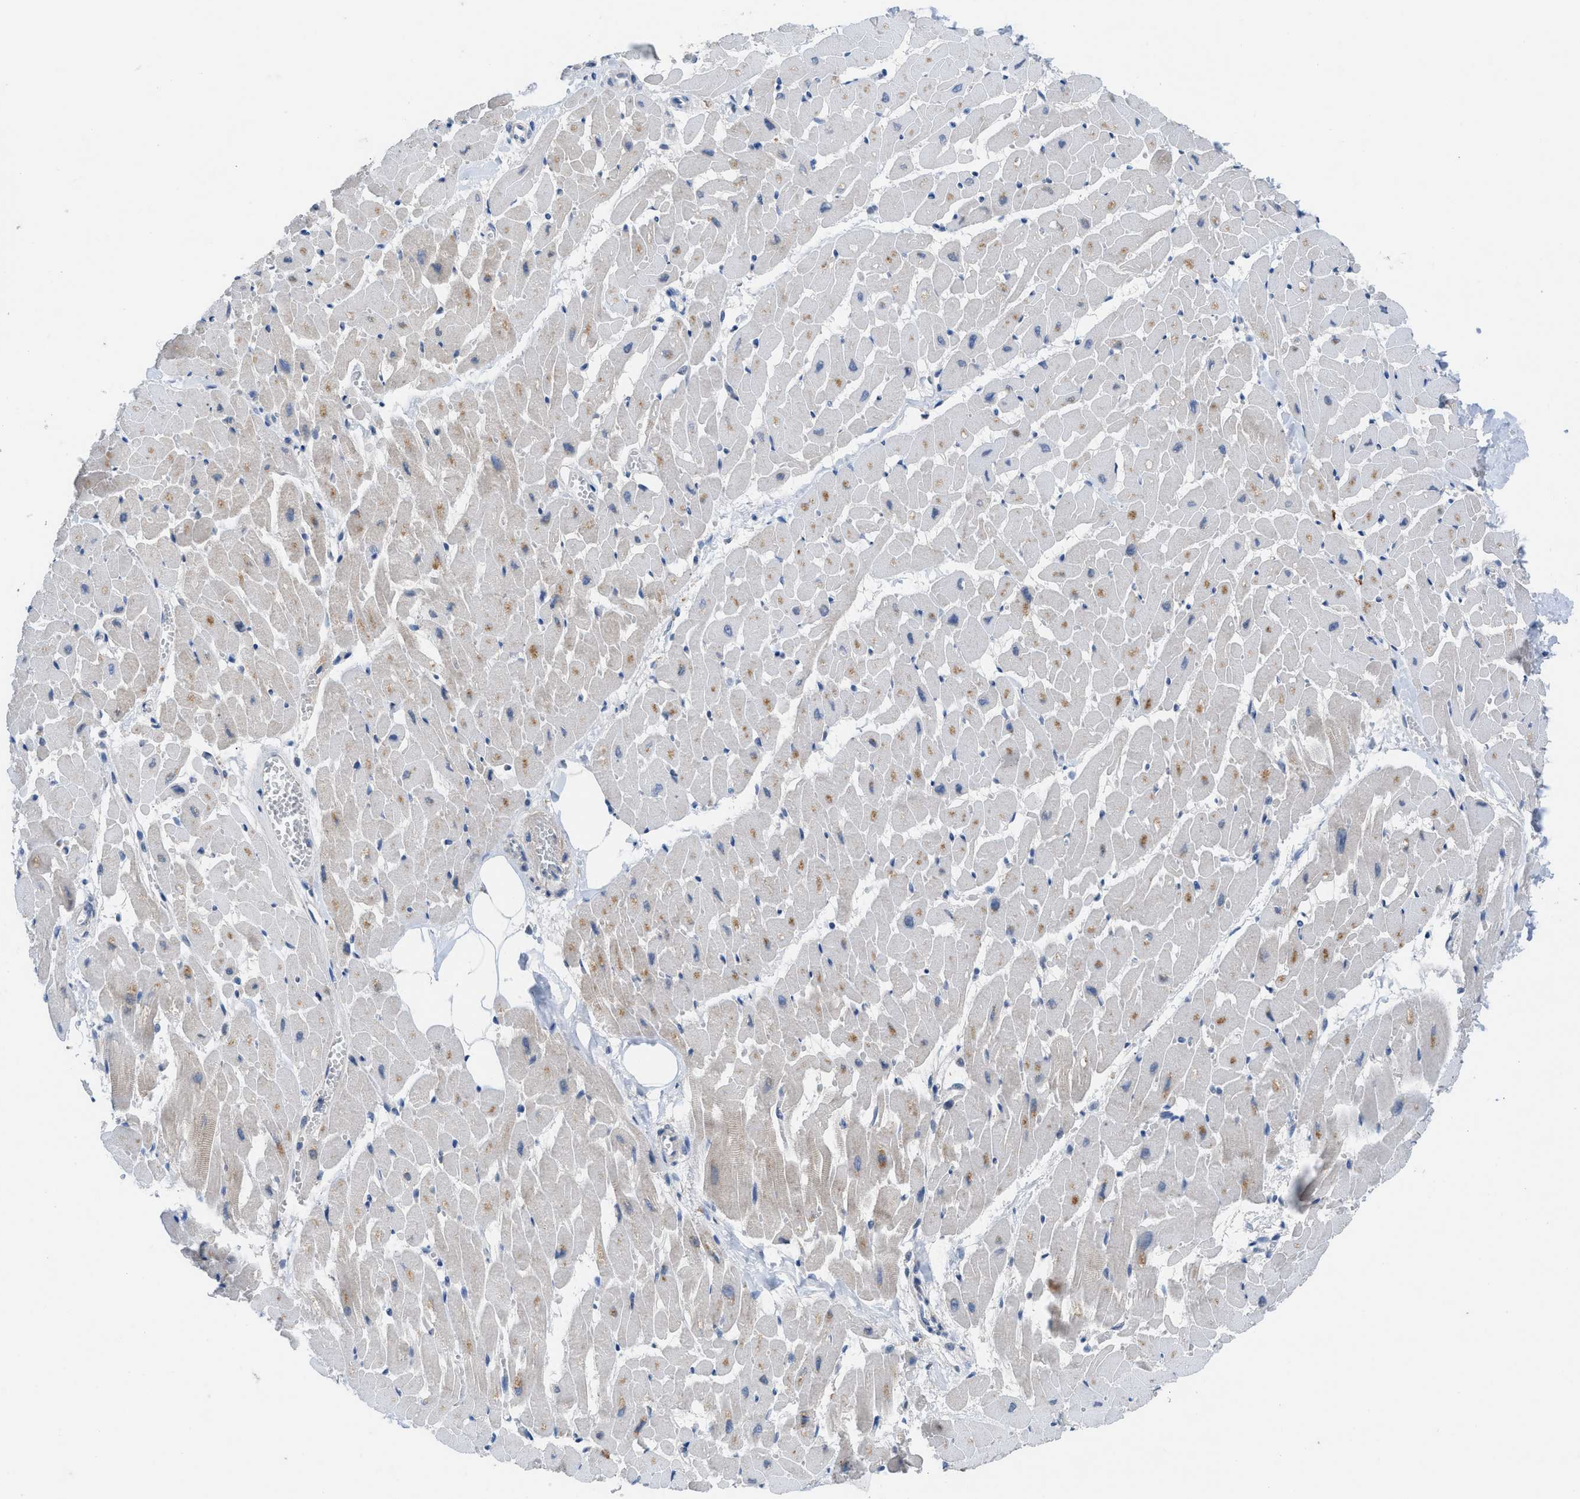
{"staining": {"intensity": "moderate", "quantity": "25%-75%", "location": "cytoplasmic/membranous"}, "tissue": "heart muscle", "cell_type": "Cardiomyocytes", "image_type": "normal", "snomed": [{"axis": "morphology", "description": "Normal tissue, NOS"}, {"axis": "topography", "description": "Heart"}], "caption": "Brown immunohistochemical staining in unremarkable human heart muscle shows moderate cytoplasmic/membranous expression in approximately 25%-75% of cardiomyocytes.", "gene": "HPX", "patient": {"sex": "female", "age": 19}}